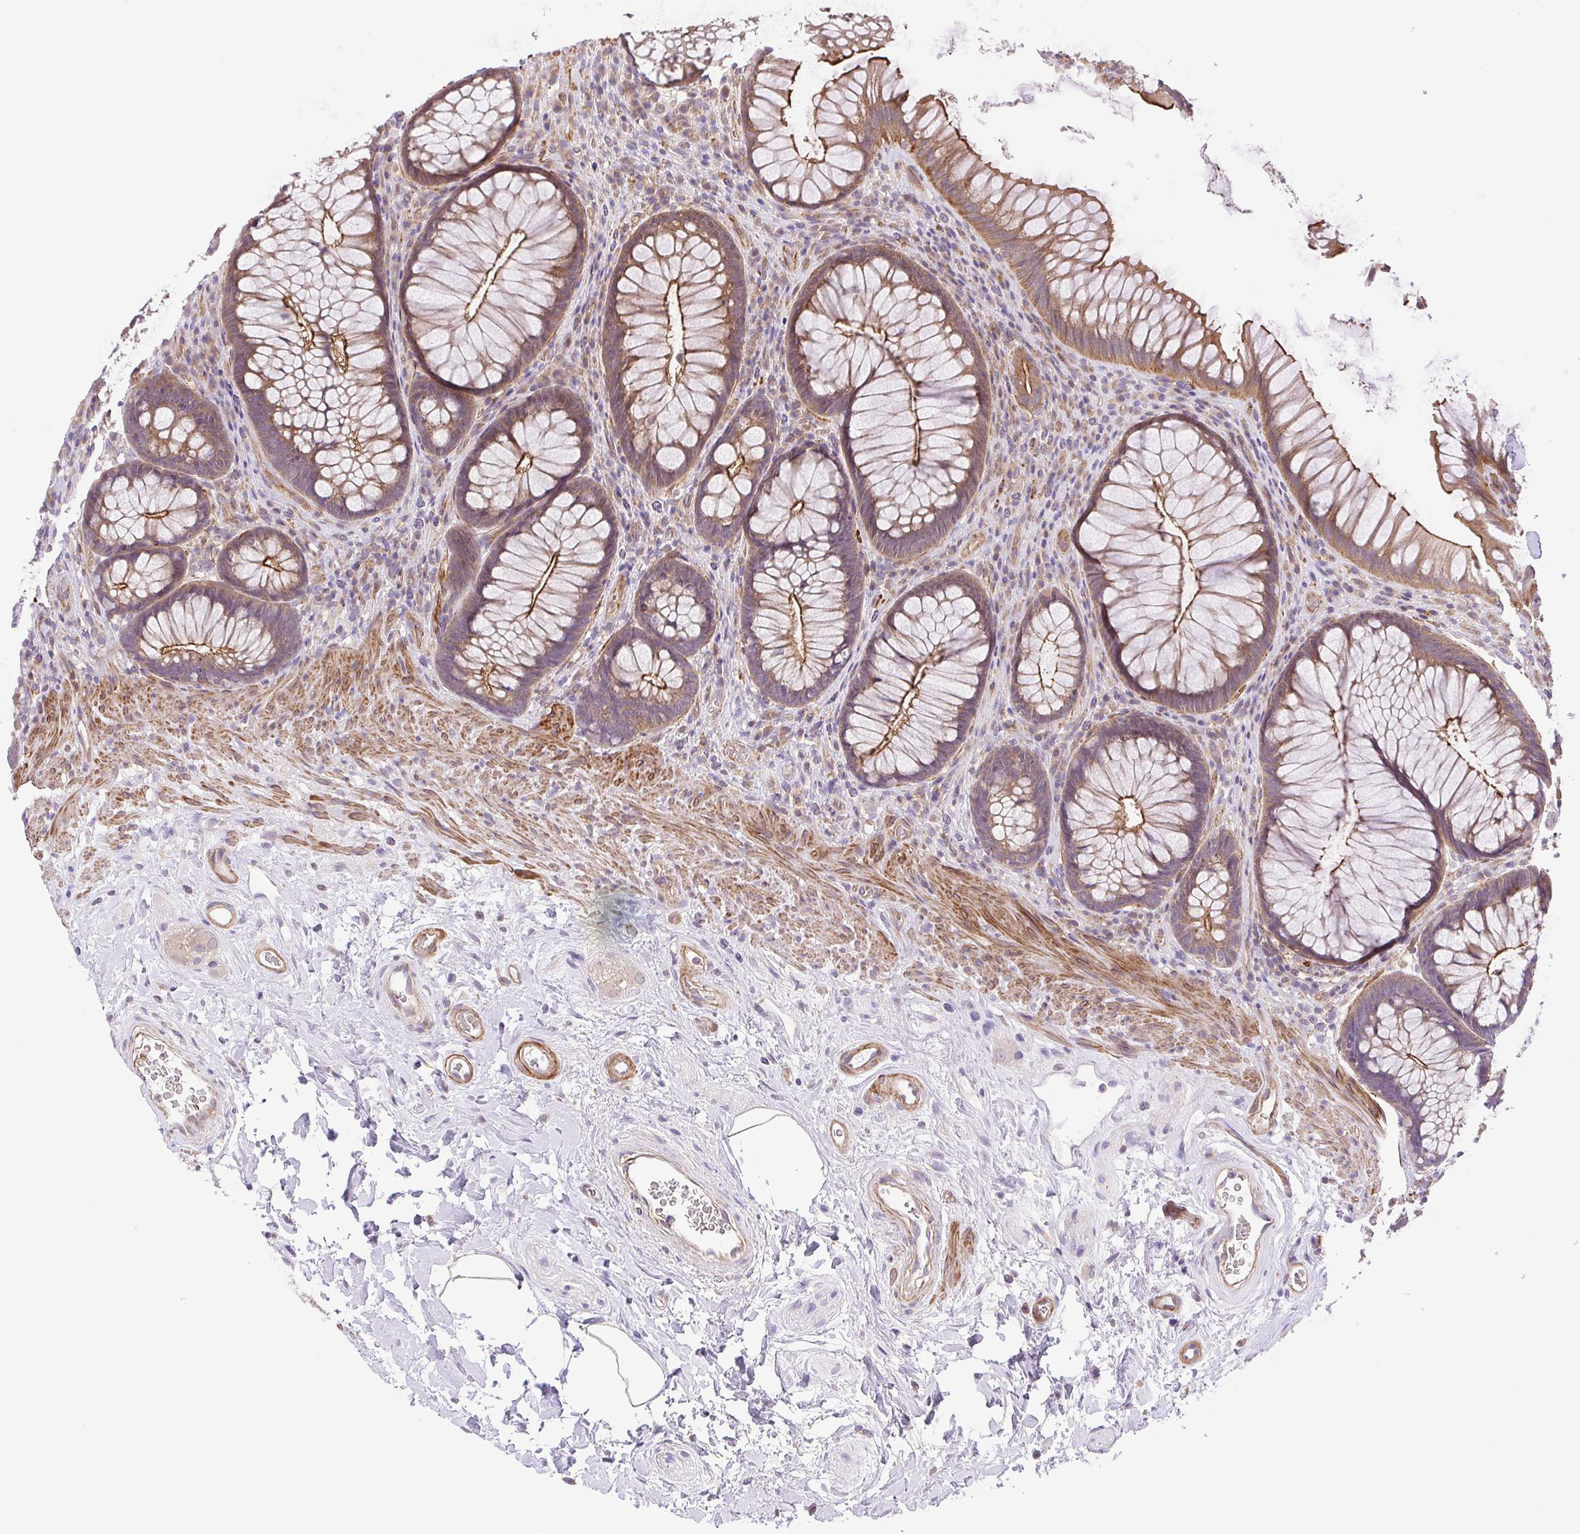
{"staining": {"intensity": "moderate", "quantity": "25%-75%", "location": "cytoplasmic/membranous"}, "tissue": "rectum", "cell_type": "Glandular cells", "image_type": "normal", "snomed": [{"axis": "morphology", "description": "Normal tissue, NOS"}, {"axis": "topography", "description": "Smooth muscle"}, {"axis": "topography", "description": "Rectum"}], "caption": "Immunohistochemistry image of normal rectum stained for a protein (brown), which shows medium levels of moderate cytoplasmic/membranous expression in approximately 25%-75% of glandular cells.", "gene": "IDE", "patient": {"sex": "male", "age": 53}}